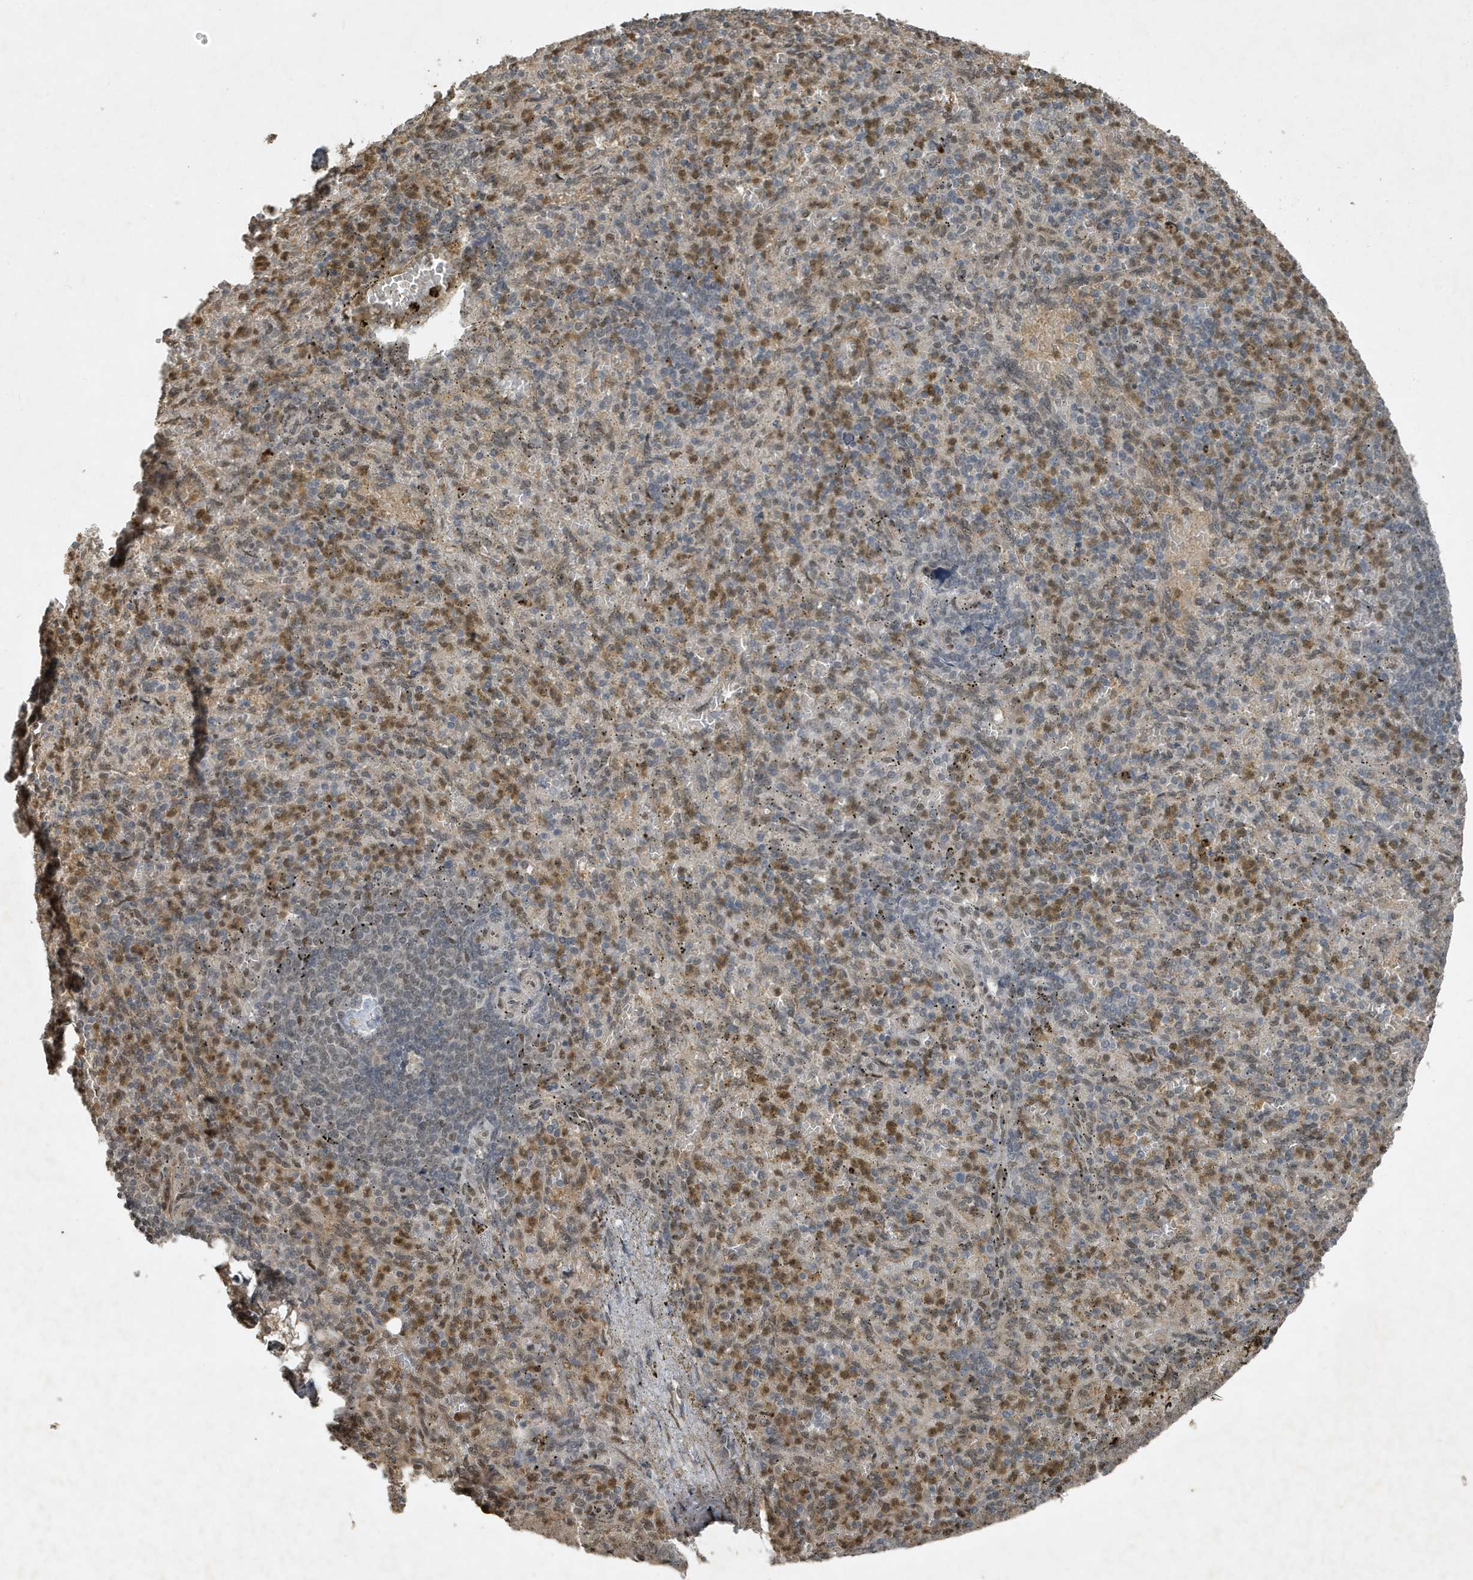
{"staining": {"intensity": "moderate", "quantity": "25%-75%", "location": "cytoplasmic/membranous,nuclear"}, "tissue": "spleen", "cell_type": "Cells in red pulp", "image_type": "normal", "snomed": [{"axis": "morphology", "description": "Normal tissue, NOS"}, {"axis": "topography", "description": "Spleen"}], "caption": "Protein staining by immunohistochemistry (IHC) reveals moderate cytoplasmic/membranous,nuclear positivity in about 25%-75% of cells in red pulp in normal spleen. The staining was performed using DAB to visualize the protein expression in brown, while the nuclei were stained in blue with hematoxylin (Magnification: 20x).", "gene": "HSPA1A", "patient": {"sex": "female", "age": 74}}